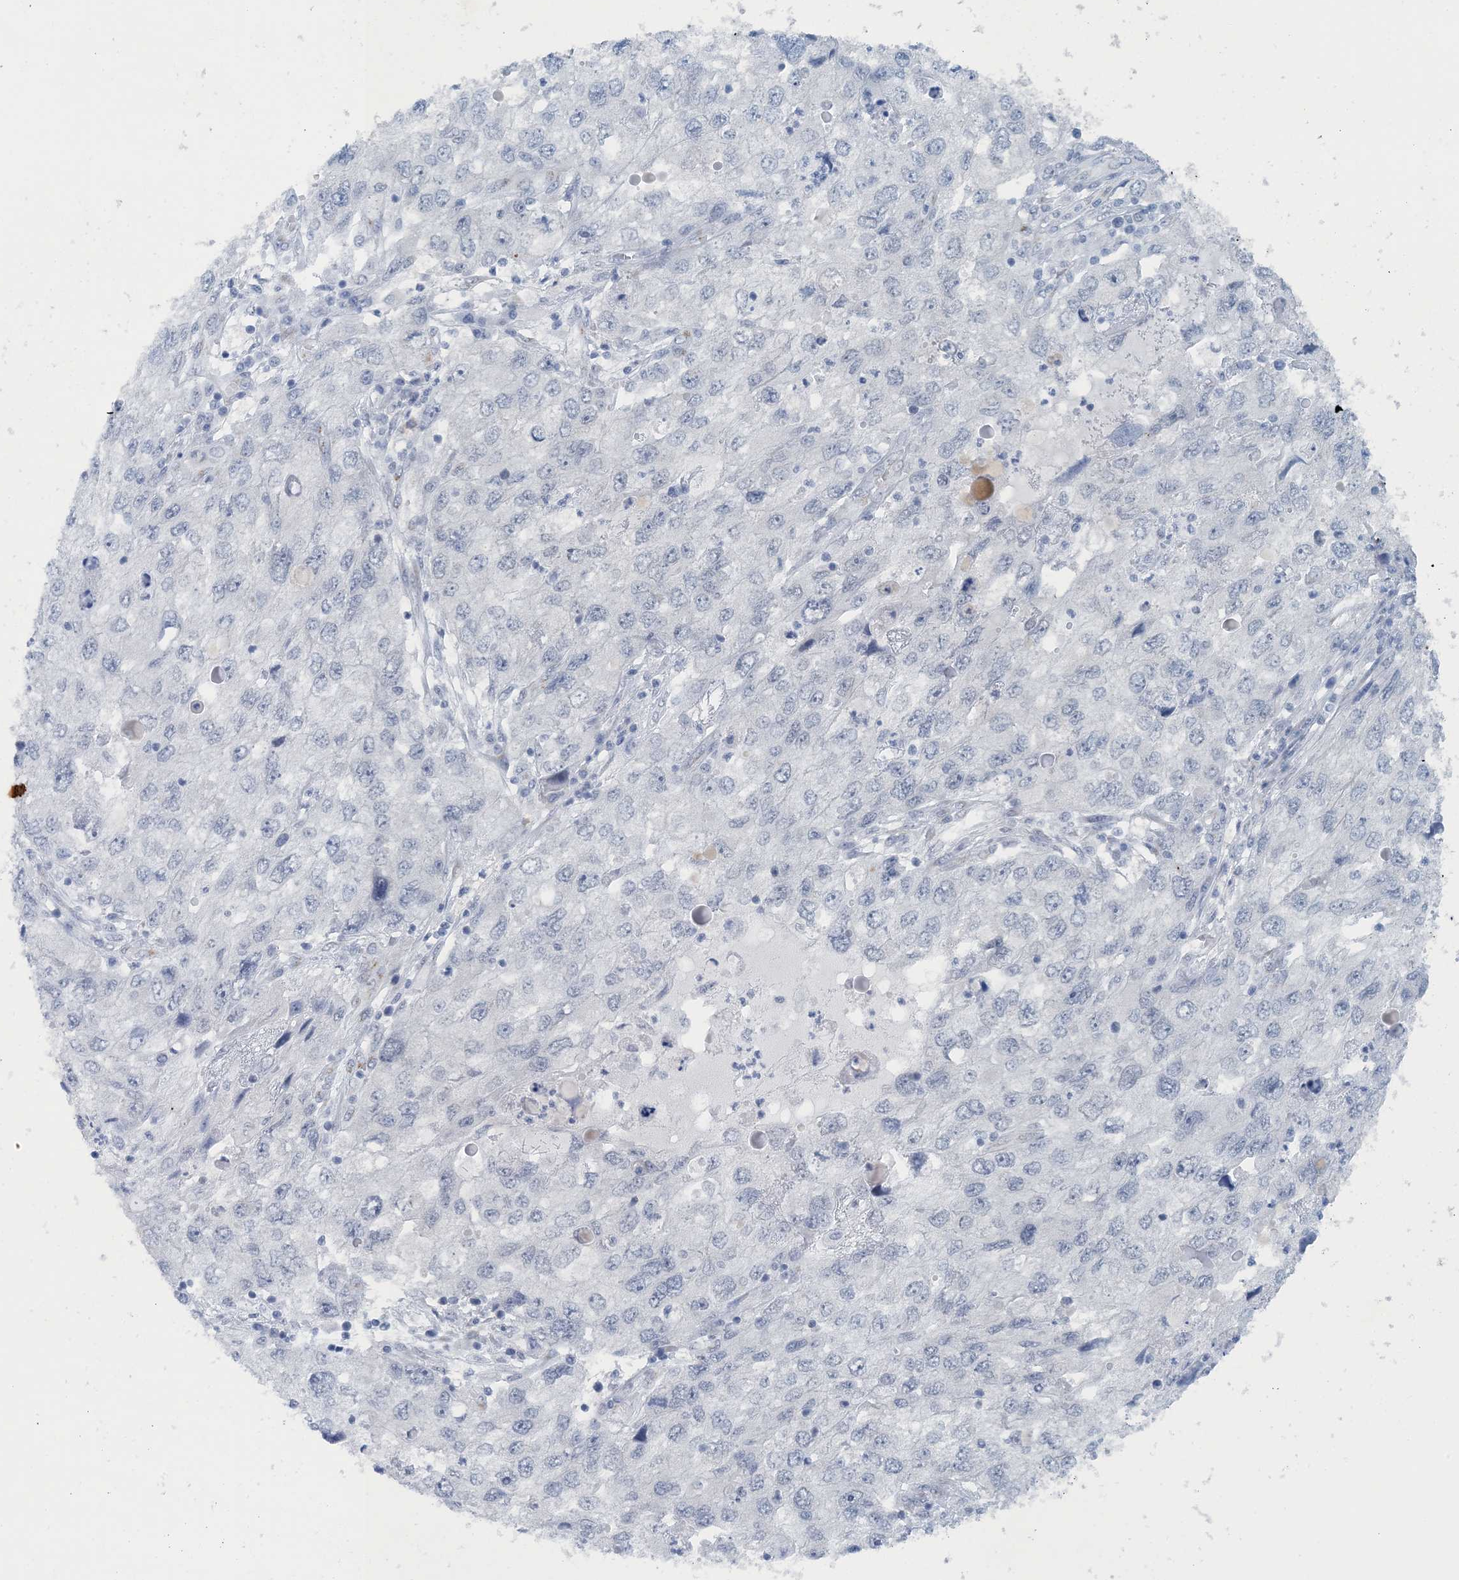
{"staining": {"intensity": "negative", "quantity": "none", "location": "none"}, "tissue": "endometrial cancer", "cell_type": "Tumor cells", "image_type": "cancer", "snomed": [{"axis": "morphology", "description": "Adenocarcinoma, NOS"}, {"axis": "topography", "description": "Endometrium"}], "caption": "DAB (3,3'-diaminobenzidine) immunohistochemical staining of human endometrial cancer shows no significant staining in tumor cells.", "gene": "MBD2", "patient": {"sex": "female", "age": 49}}